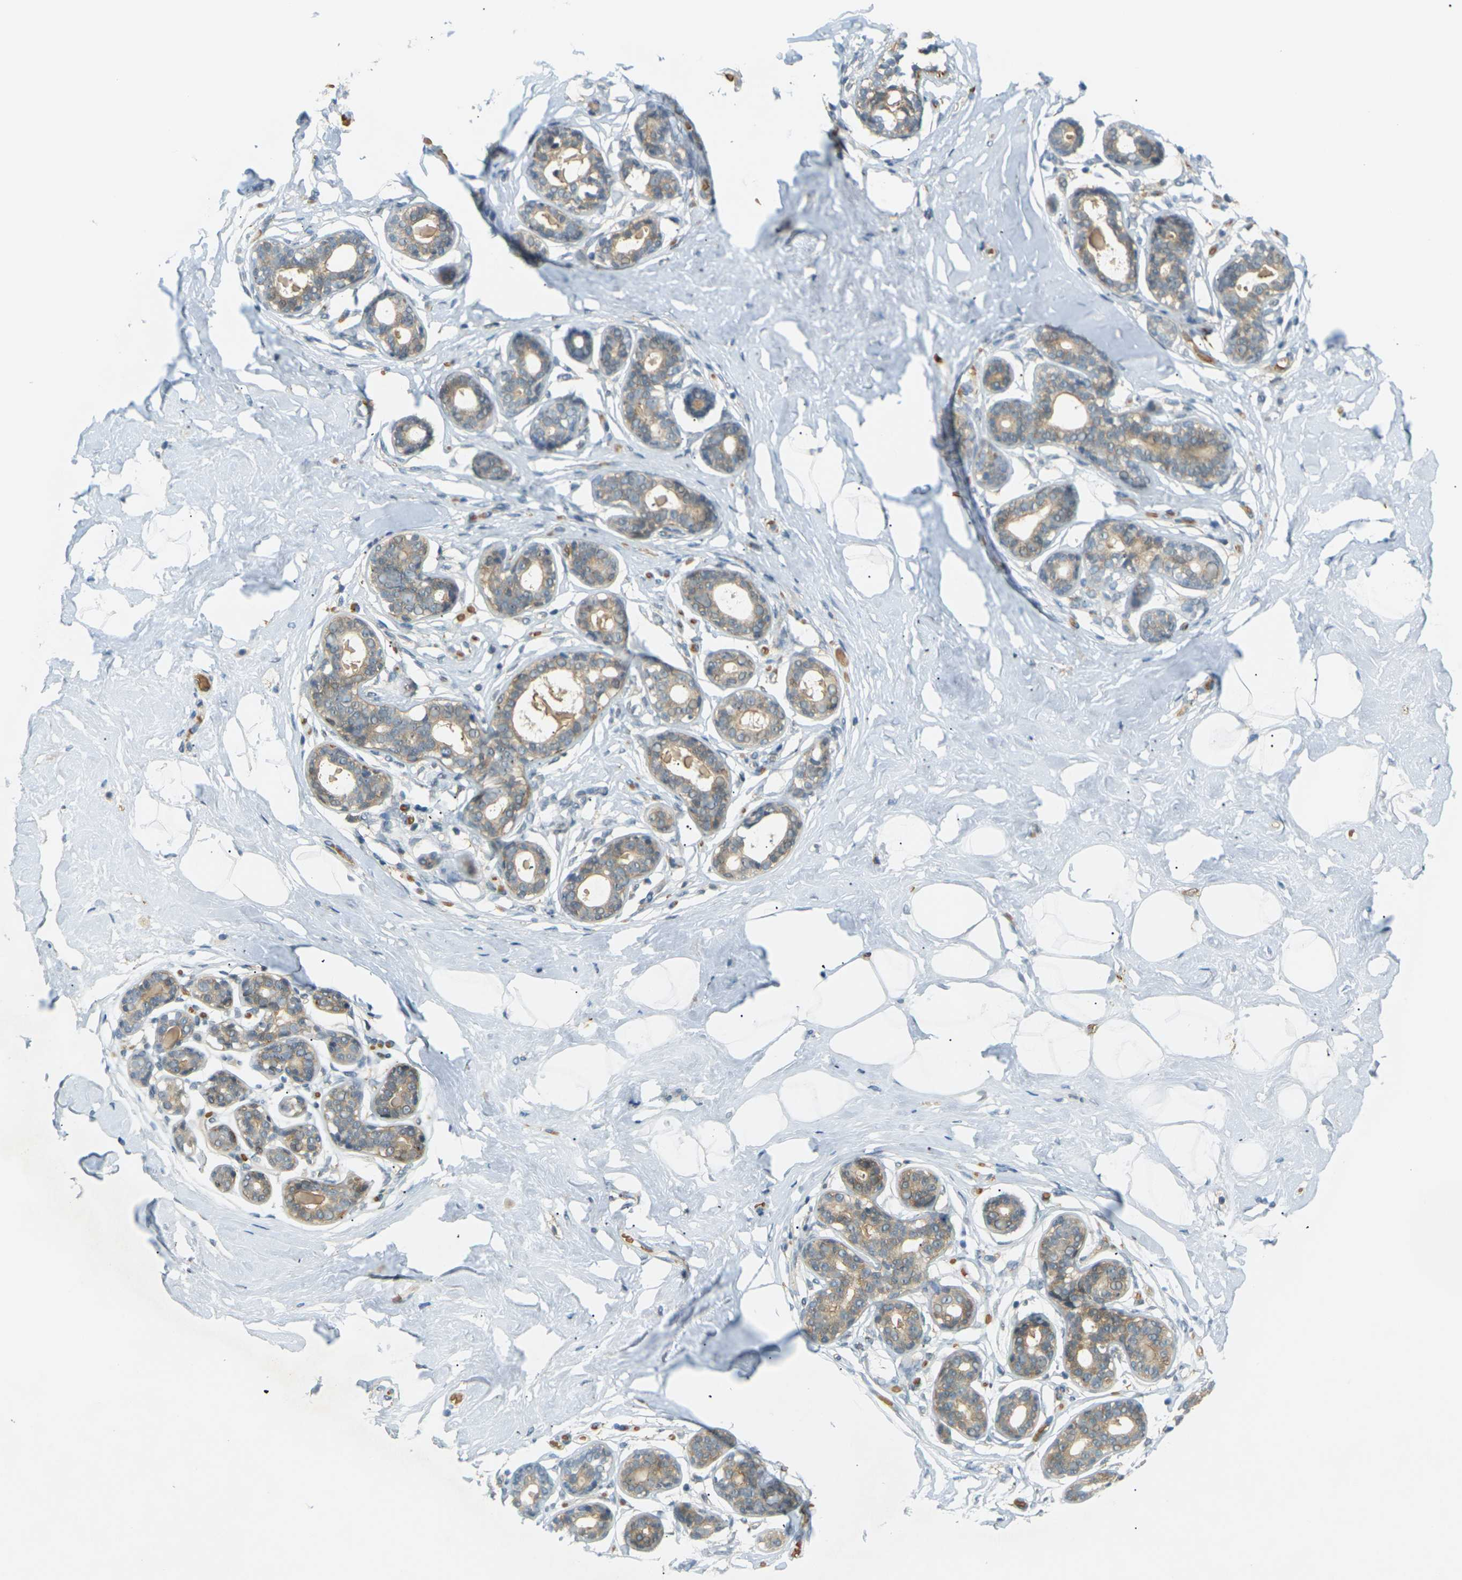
{"staining": {"intensity": "negative", "quantity": "none", "location": "none"}, "tissue": "breast", "cell_type": "Adipocytes", "image_type": "normal", "snomed": [{"axis": "morphology", "description": "Normal tissue, NOS"}, {"axis": "topography", "description": "Breast"}], "caption": "There is no significant expression in adipocytes of breast. (Brightfield microscopy of DAB (3,3'-diaminobenzidine) immunohistochemistry at high magnification).", "gene": "SOCS6", "patient": {"sex": "female", "age": 23}}